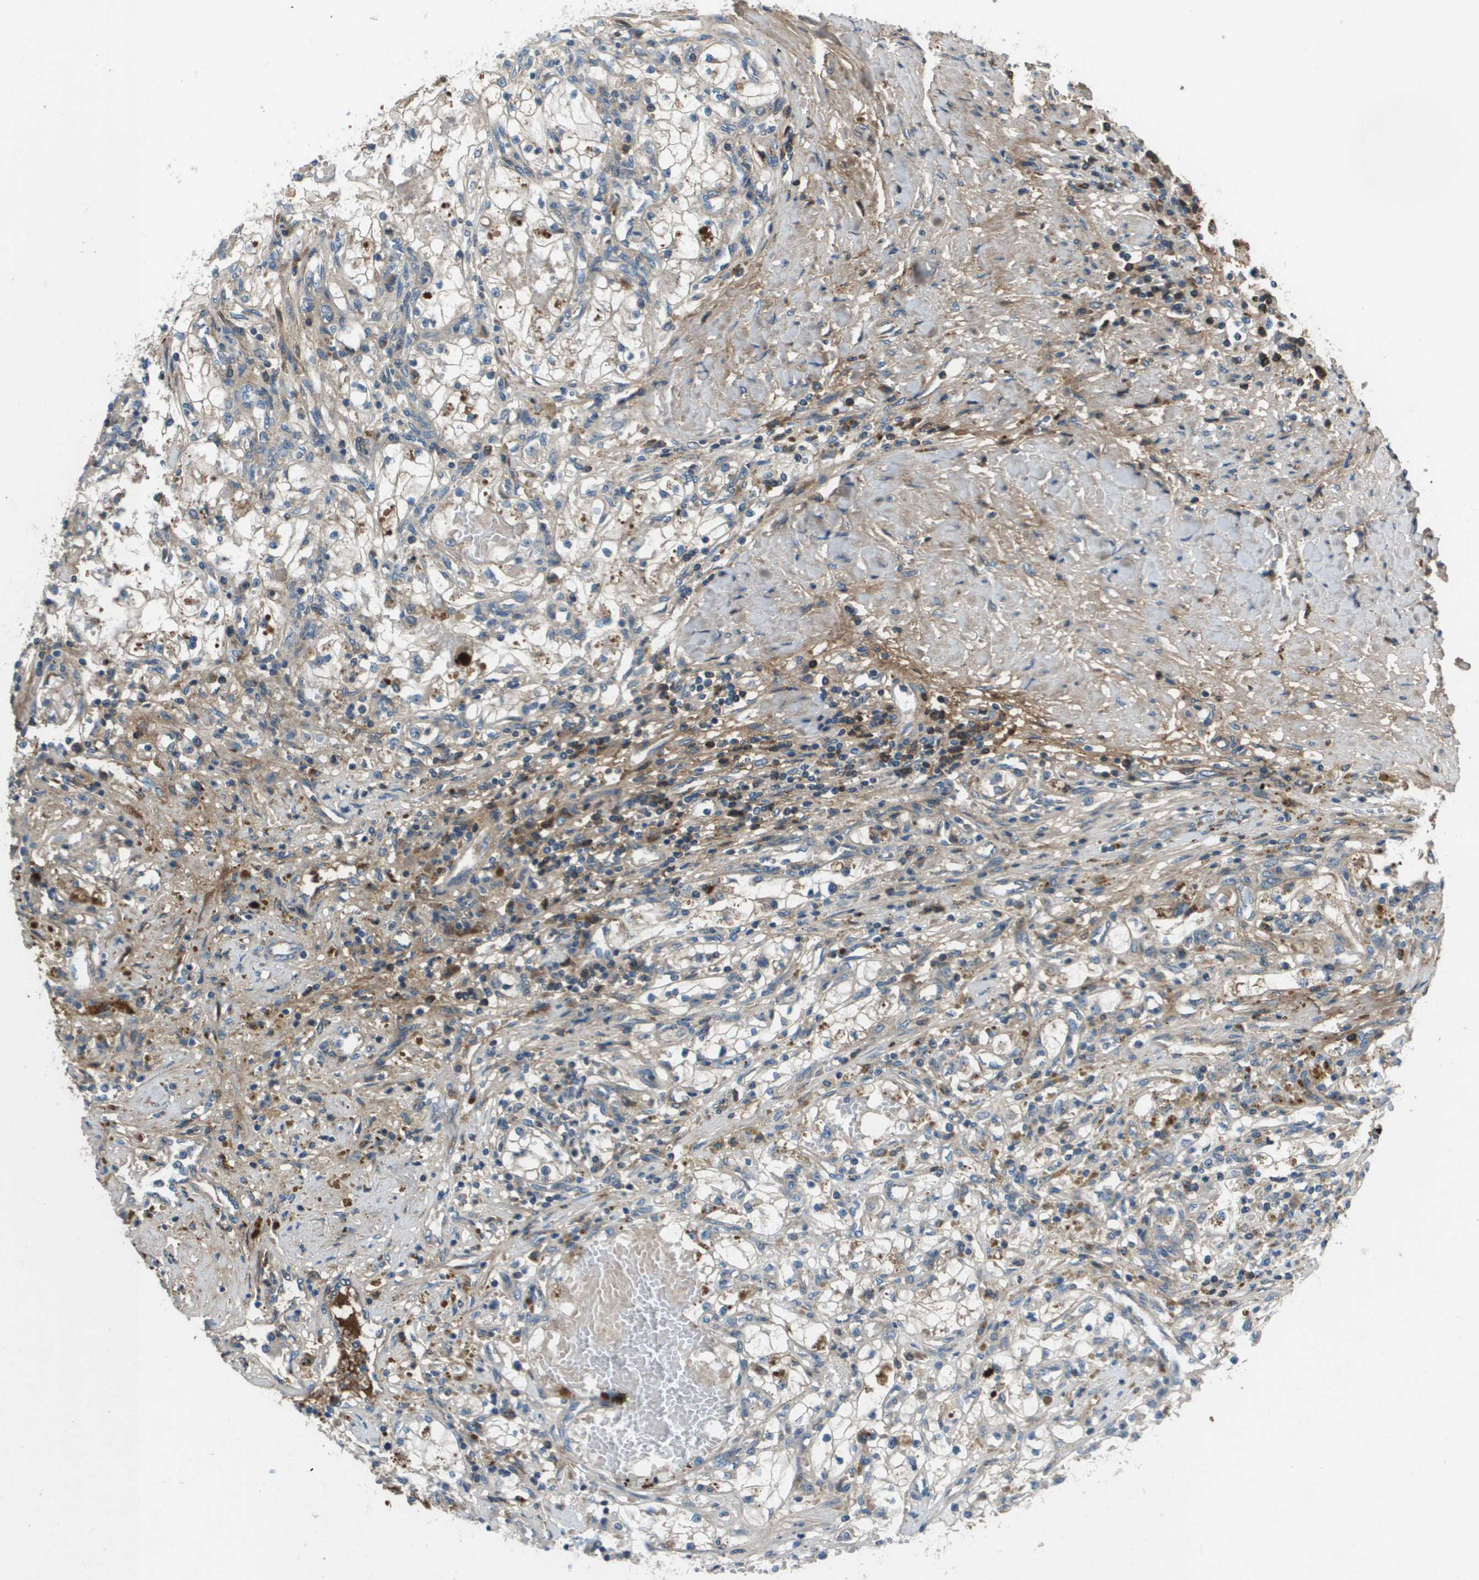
{"staining": {"intensity": "negative", "quantity": "none", "location": "none"}, "tissue": "renal cancer", "cell_type": "Tumor cells", "image_type": "cancer", "snomed": [{"axis": "morphology", "description": "Adenocarcinoma, NOS"}, {"axis": "topography", "description": "Kidney"}], "caption": "Tumor cells are negative for protein expression in human renal cancer.", "gene": "PCOLCE", "patient": {"sex": "male", "age": 68}}